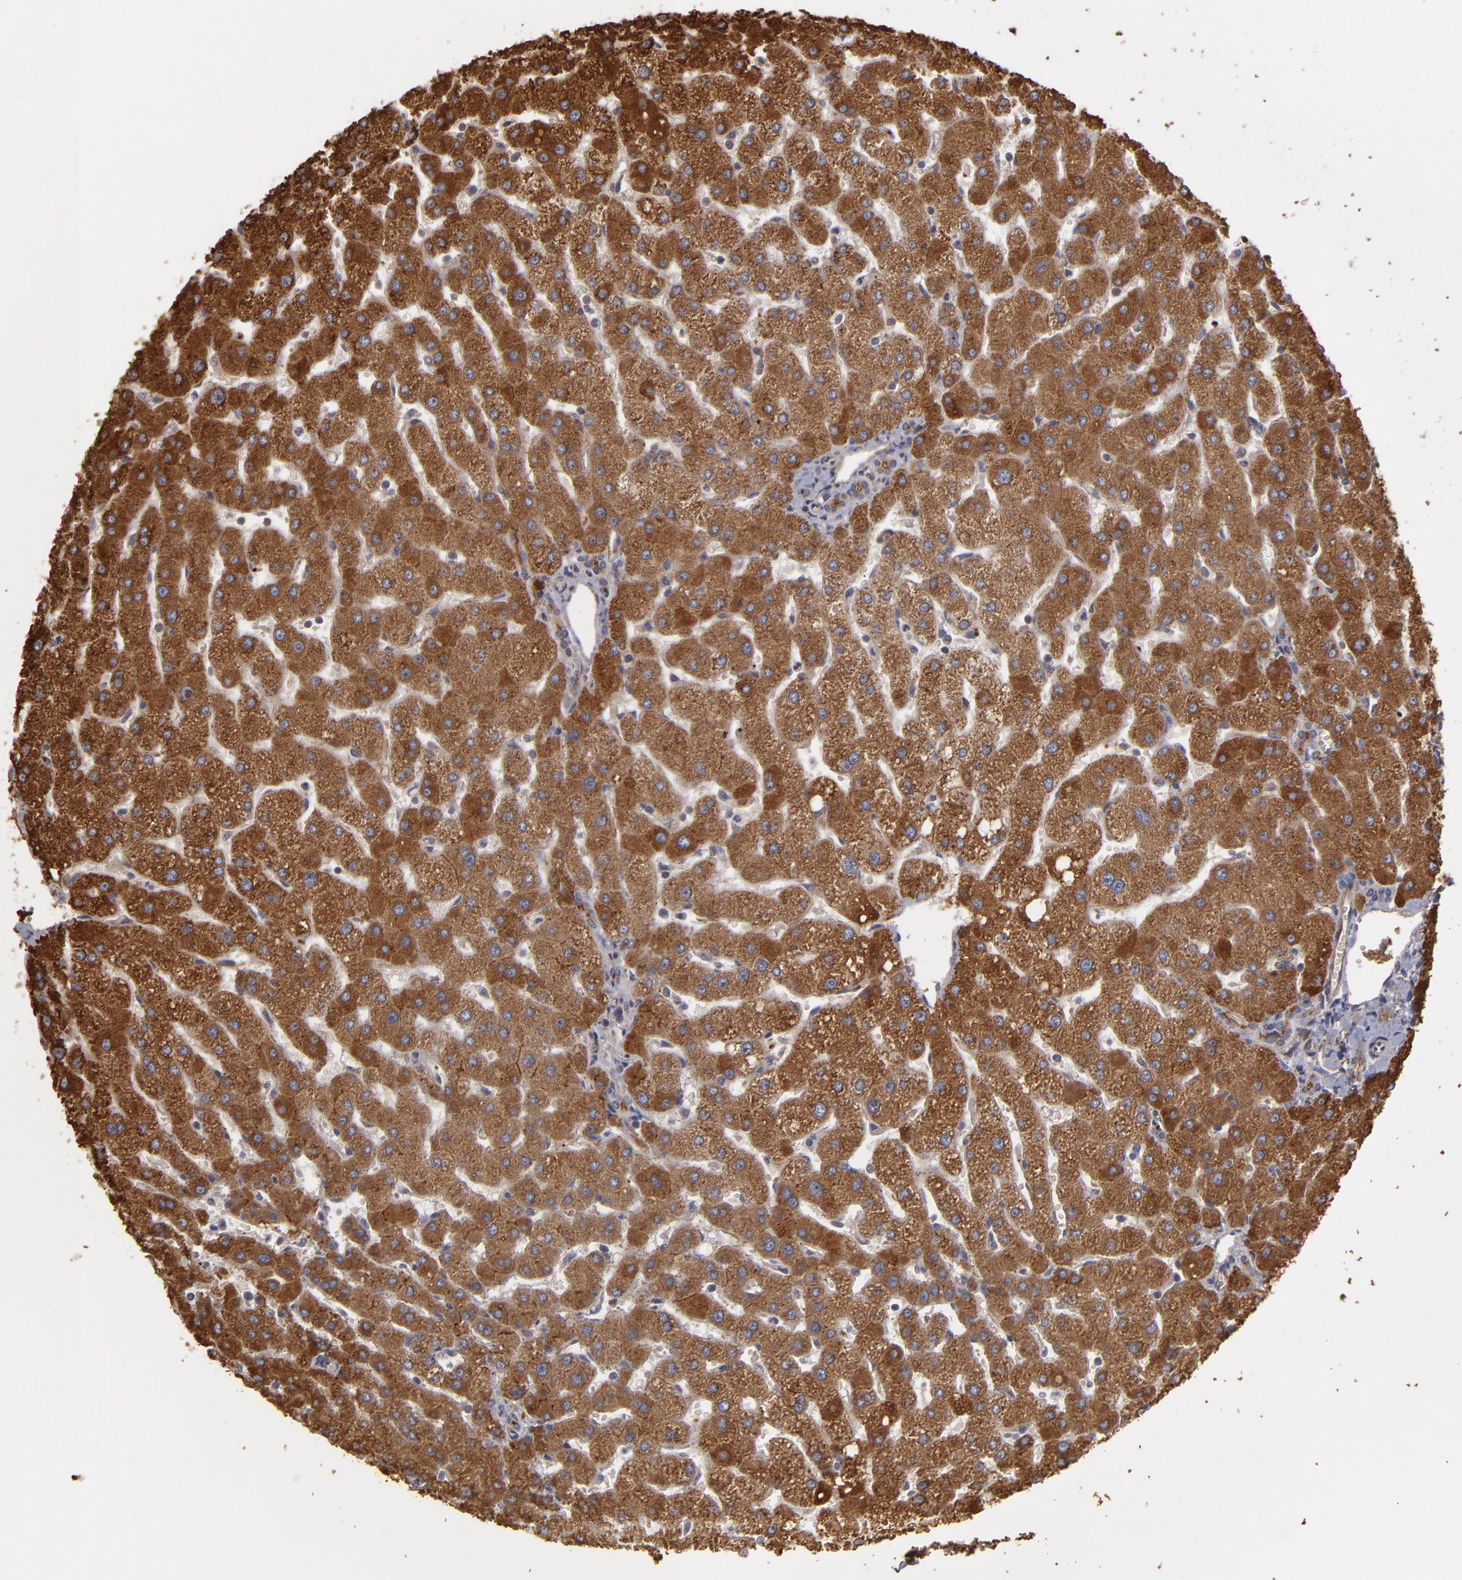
{"staining": {"intensity": "strong", "quantity": ">75%", "location": "cytoplasmic/membranous"}, "tissue": "liver", "cell_type": "Cholangiocytes", "image_type": "normal", "snomed": [{"axis": "morphology", "description": "Normal tissue, NOS"}, {"axis": "topography", "description": "Liver"}], "caption": "Liver stained for a protein (brown) exhibits strong cytoplasmic/membranous positive expression in about >75% of cholangiocytes.", "gene": "TJP1", "patient": {"sex": "male", "age": 67}}